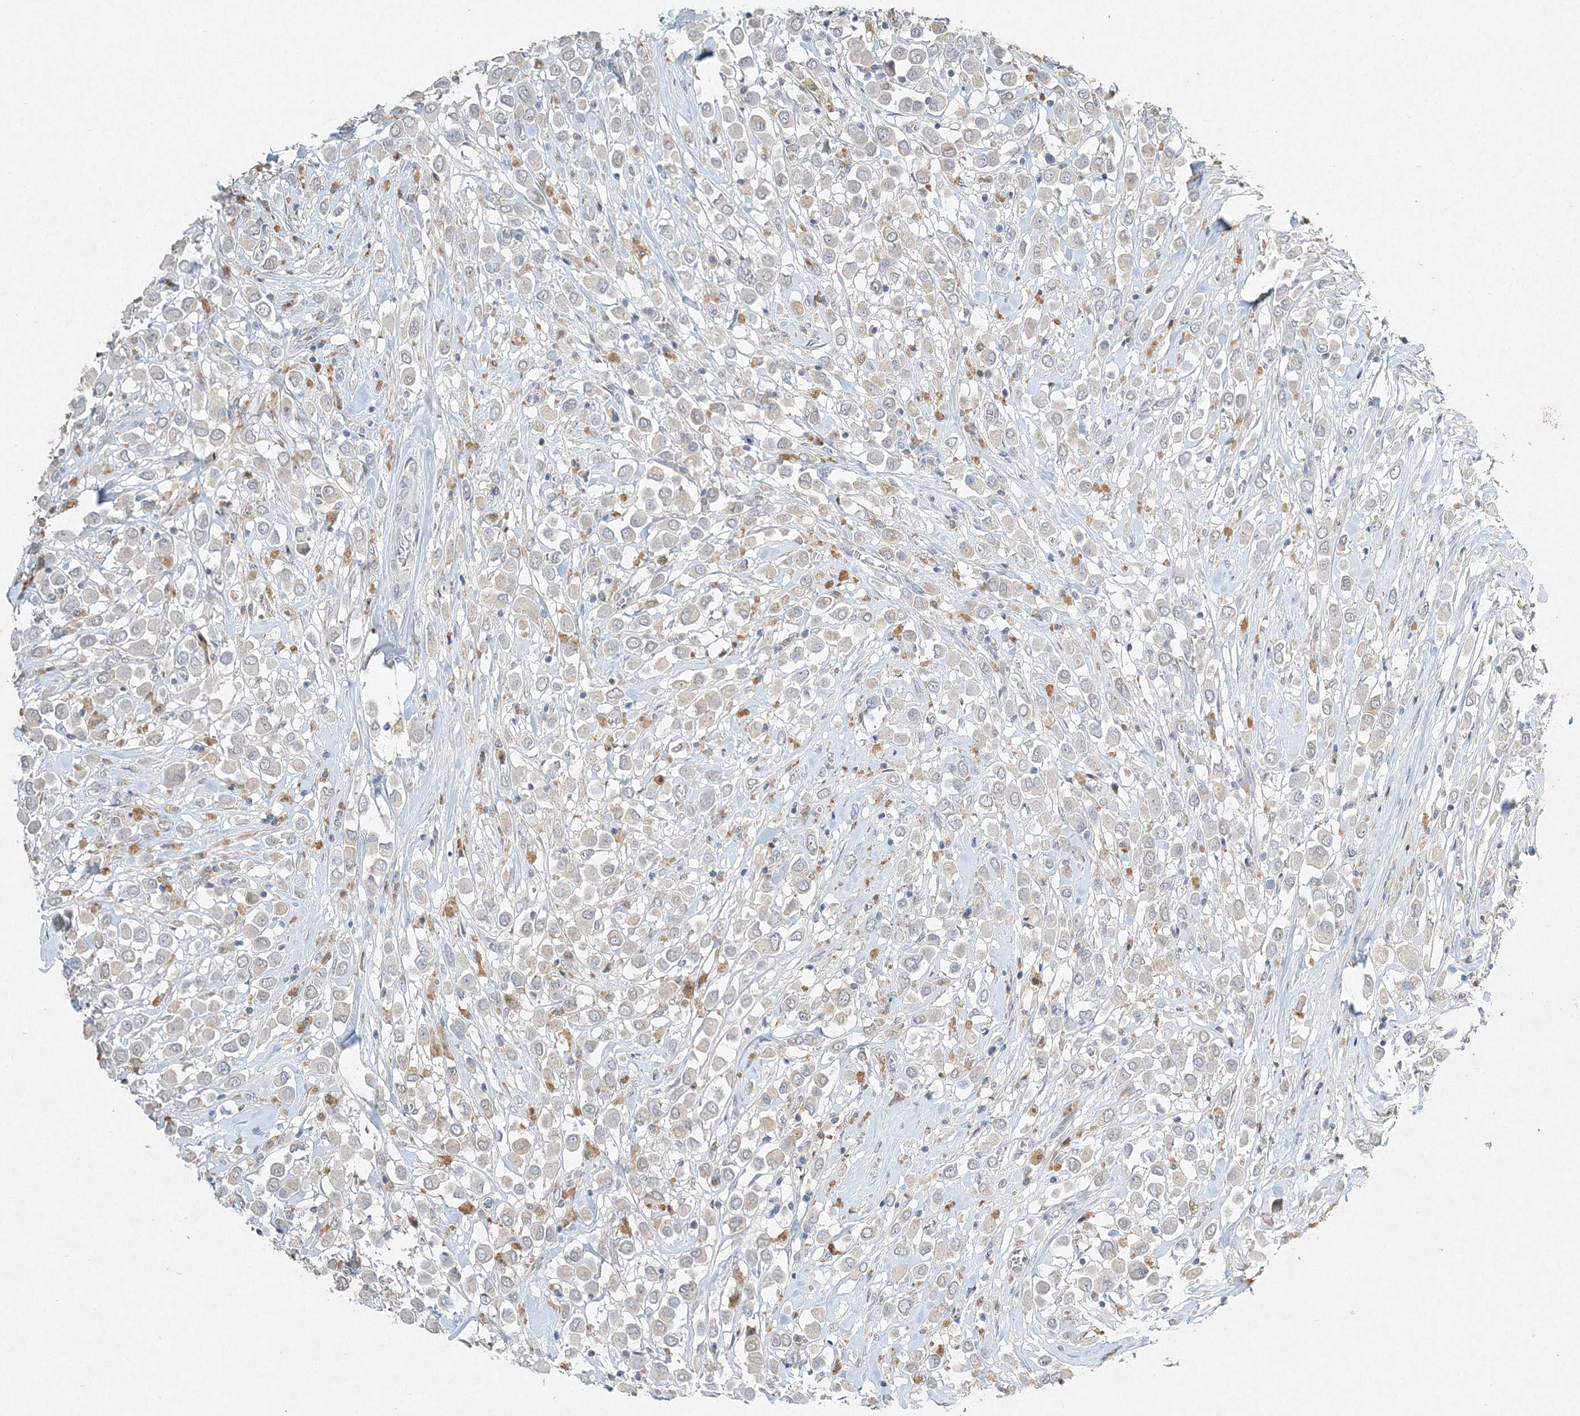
{"staining": {"intensity": "negative", "quantity": "none", "location": "none"}, "tissue": "breast cancer", "cell_type": "Tumor cells", "image_type": "cancer", "snomed": [{"axis": "morphology", "description": "Duct carcinoma"}, {"axis": "topography", "description": "Breast"}], "caption": "This is a histopathology image of immunohistochemistry (IHC) staining of breast infiltrating ductal carcinoma, which shows no expression in tumor cells.", "gene": "MAT2B", "patient": {"sex": "female", "age": 61}}